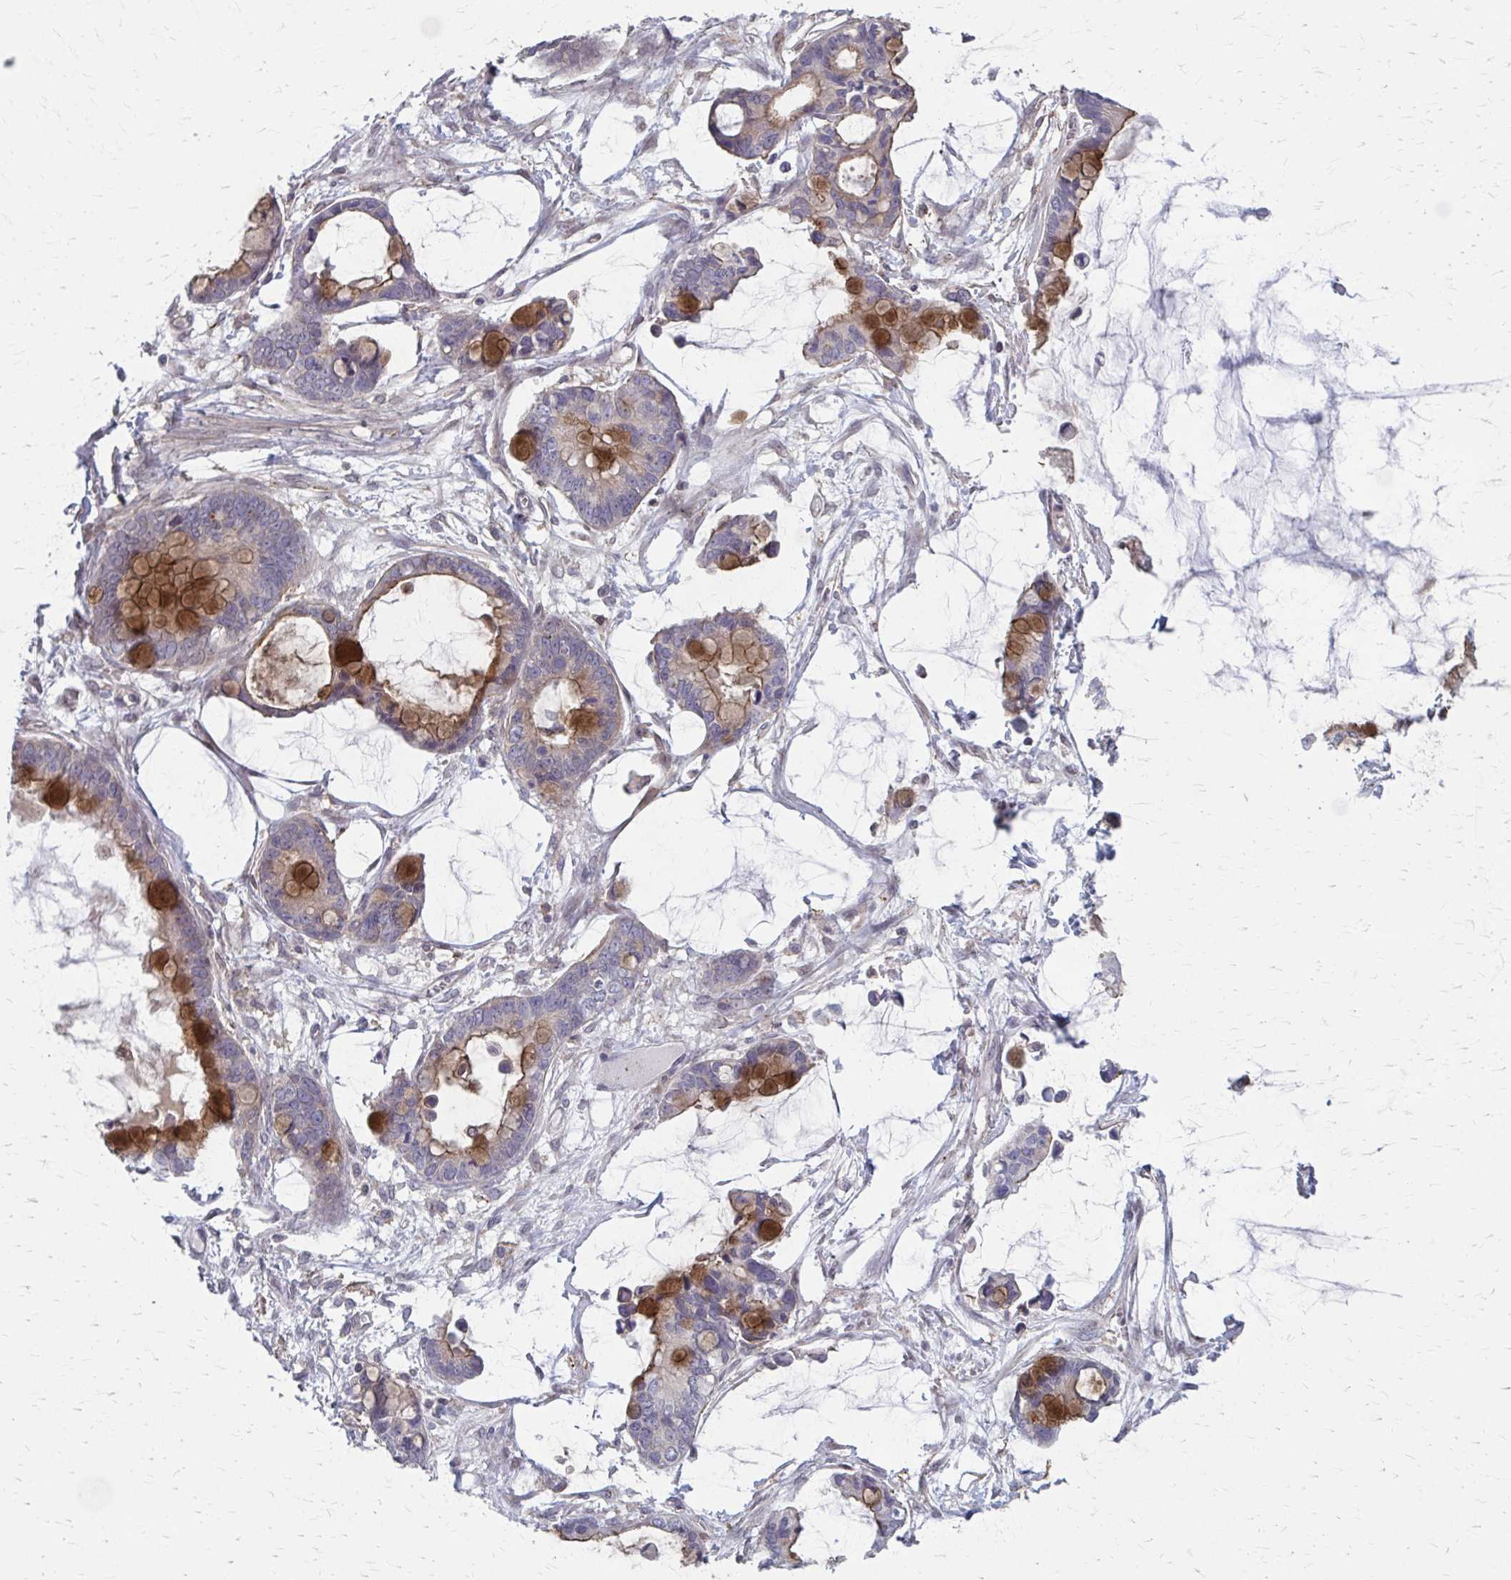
{"staining": {"intensity": "strong", "quantity": "25%-75%", "location": "cytoplasmic/membranous"}, "tissue": "ovarian cancer", "cell_type": "Tumor cells", "image_type": "cancer", "snomed": [{"axis": "morphology", "description": "Cystadenocarcinoma, mucinous, NOS"}, {"axis": "topography", "description": "Ovary"}], "caption": "Ovarian mucinous cystadenocarcinoma was stained to show a protein in brown. There is high levels of strong cytoplasmic/membranous expression in approximately 25%-75% of tumor cells. Nuclei are stained in blue.", "gene": "MMP14", "patient": {"sex": "female", "age": 63}}